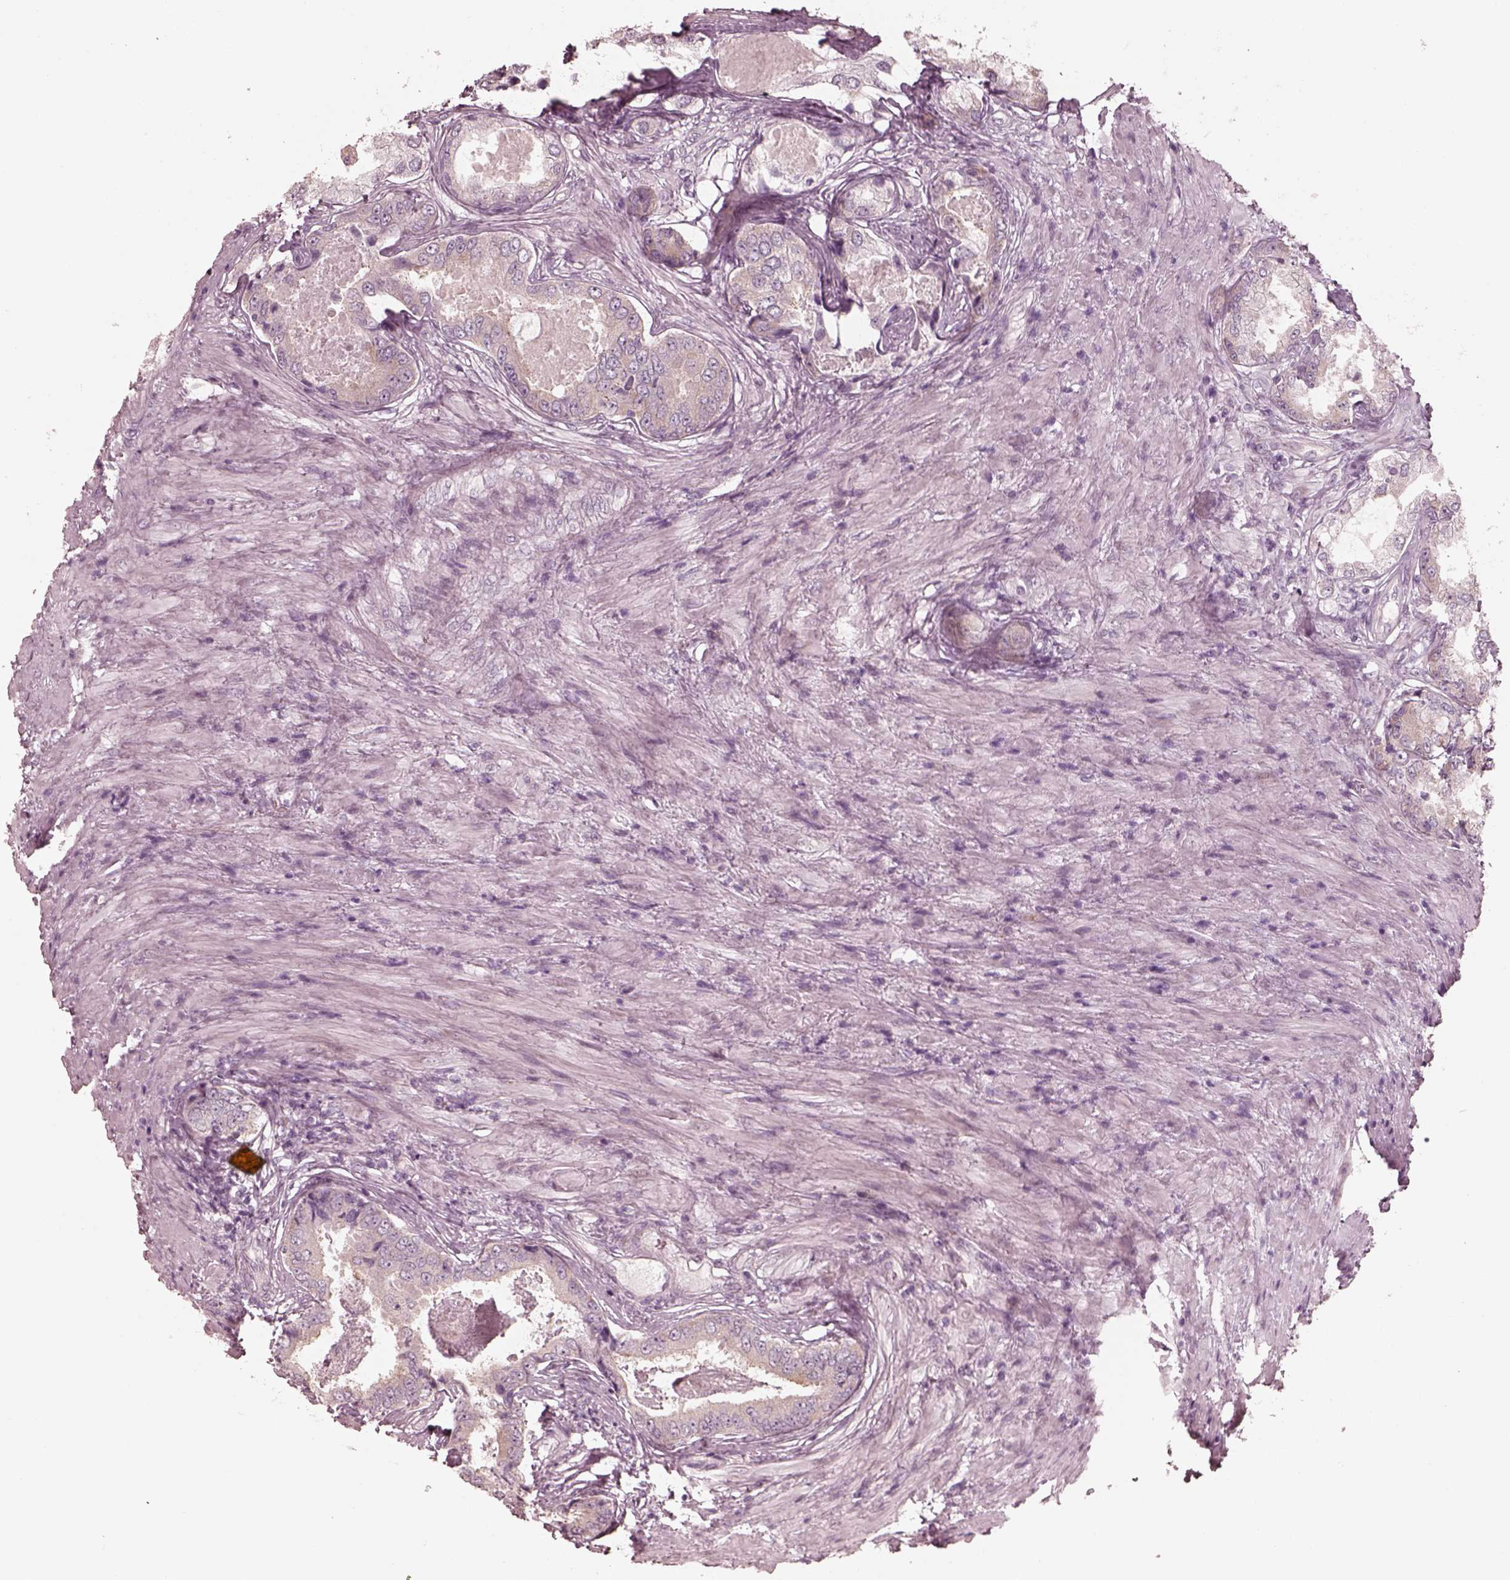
{"staining": {"intensity": "negative", "quantity": "none", "location": "none"}, "tissue": "prostate cancer", "cell_type": "Tumor cells", "image_type": "cancer", "snomed": [{"axis": "morphology", "description": "Adenocarcinoma, Low grade"}, {"axis": "topography", "description": "Prostate"}], "caption": "IHC photomicrograph of neoplastic tissue: human prostate cancer stained with DAB exhibits no significant protein expression in tumor cells.", "gene": "RAB3C", "patient": {"sex": "male", "age": 68}}